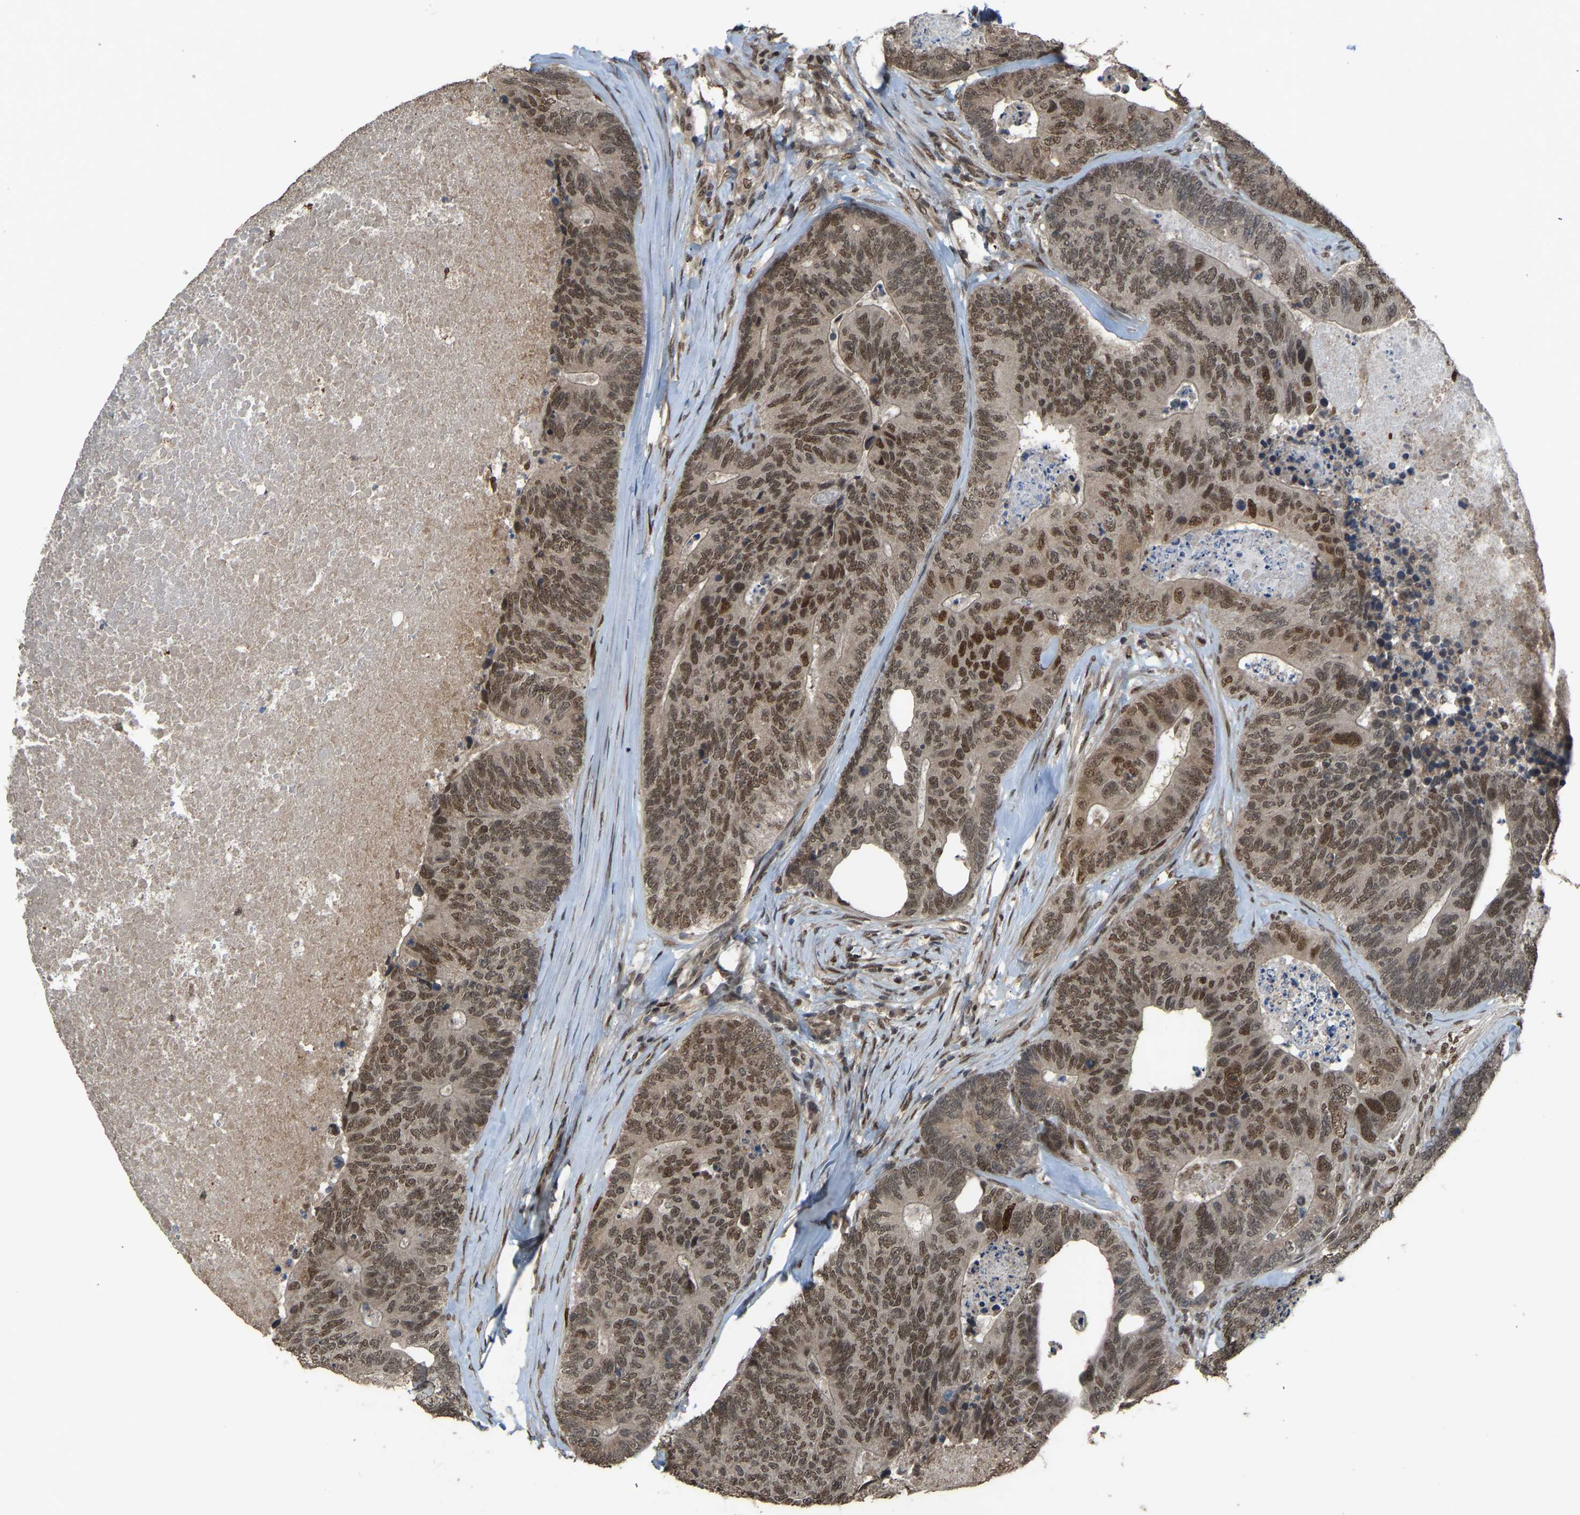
{"staining": {"intensity": "moderate", "quantity": ">75%", "location": "nuclear"}, "tissue": "colorectal cancer", "cell_type": "Tumor cells", "image_type": "cancer", "snomed": [{"axis": "morphology", "description": "Adenocarcinoma, NOS"}, {"axis": "topography", "description": "Colon"}], "caption": "Colorectal adenocarcinoma tissue demonstrates moderate nuclear staining in about >75% of tumor cells, visualized by immunohistochemistry.", "gene": "KPNA6", "patient": {"sex": "female", "age": 67}}